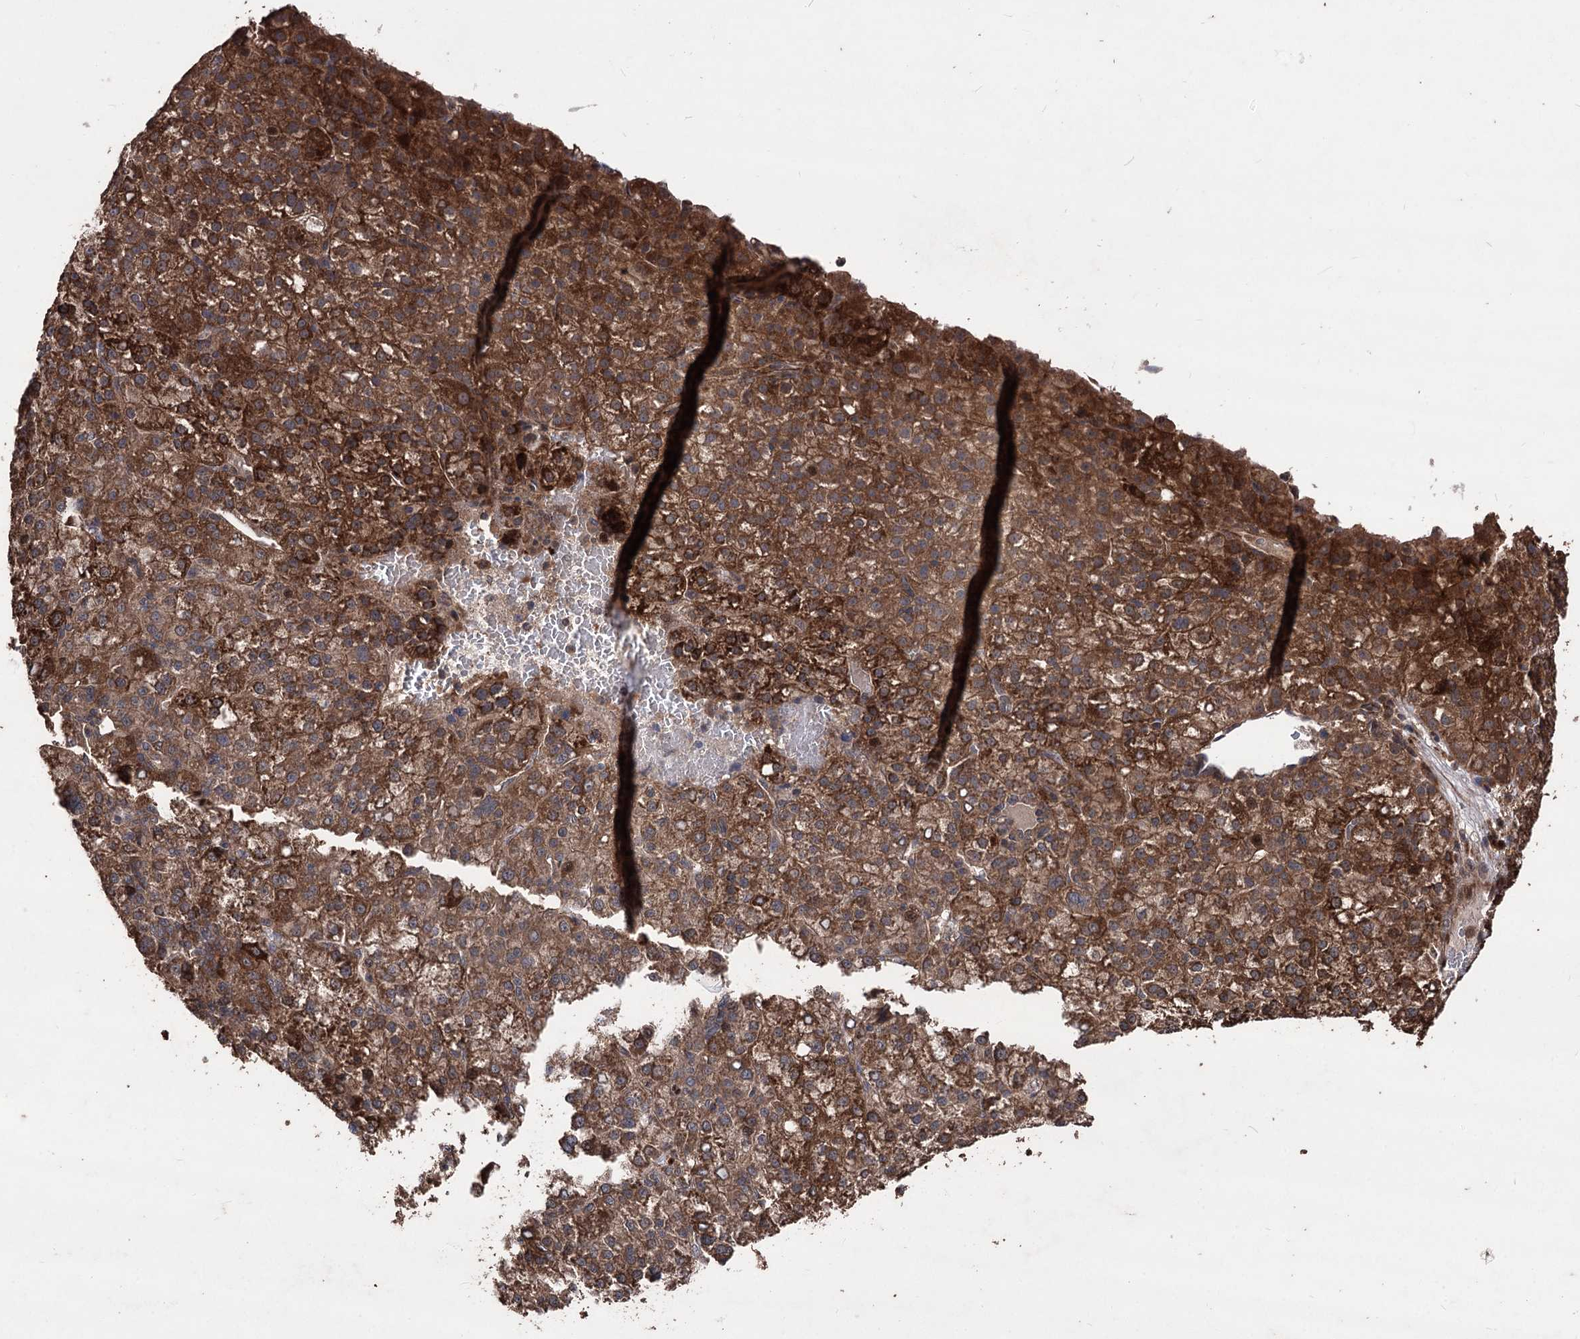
{"staining": {"intensity": "strong", "quantity": ">75%", "location": "cytoplasmic/membranous"}, "tissue": "liver cancer", "cell_type": "Tumor cells", "image_type": "cancer", "snomed": [{"axis": "morphology", "description": "Carcinoma, Hepatocellular, NOS"}, {"axis": "topography", "description": "Liver"}], "caption": "Immunohistochemical staining of human liver cancer (hepatocellular carcinoma) shows strong cytoplasmic/membranous protein expression in approximately >75% of tumor cells. The protein of interest is stained brown, and the nuclei are stained in blue (DAB (3,3'-diaminobenzidine) IHC with brightfield microscopy, high magnification).", "gene": "RASSF3", "patient": {"sex": "female", "age": 58}}